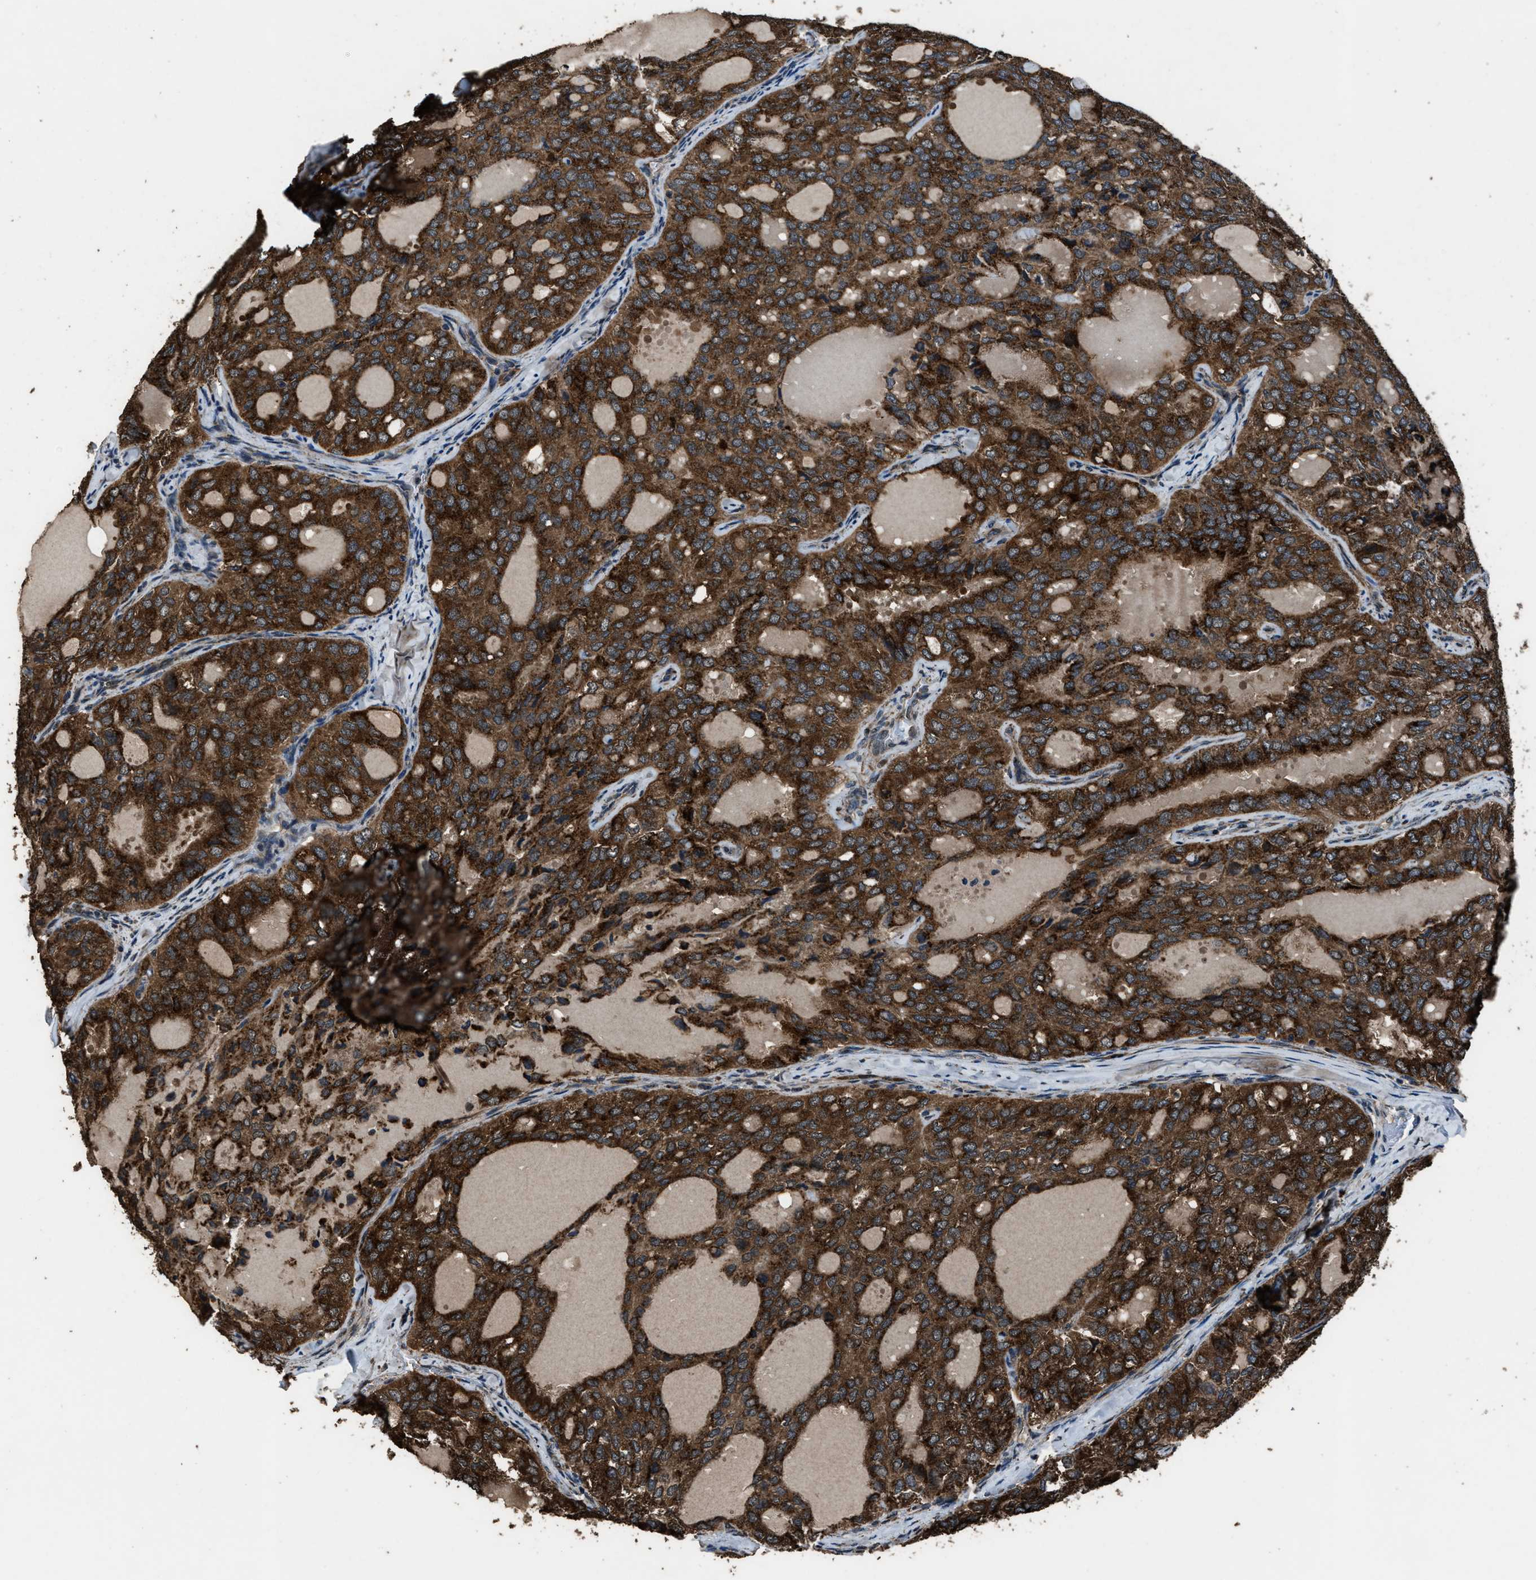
{"staining": {"intensity": "strong", "quantity": ">75%", "location": "cytoplasmic/membranous"}, "tissue": "thyroid cancer", "cell_type": "Tumor cells", "image_type": "cancer", "snomed": [{"axis": "morphology", "description": "Follicular adenoma carcinoma, NOS"}, {"axis": "topography", "description": "Thyroid gland"}], "caption": "Immunohistochemistry (IHC) (DAB (3,3'-diaminobenzidine)) staining of human thyroid follicular adenoma carcinoma exhibits strong cytoplasmic/membranous protein expression in about >75% of tumor cells.", "gene": "SLC38A10", "patient": {"sex": "male", "age": 75}}